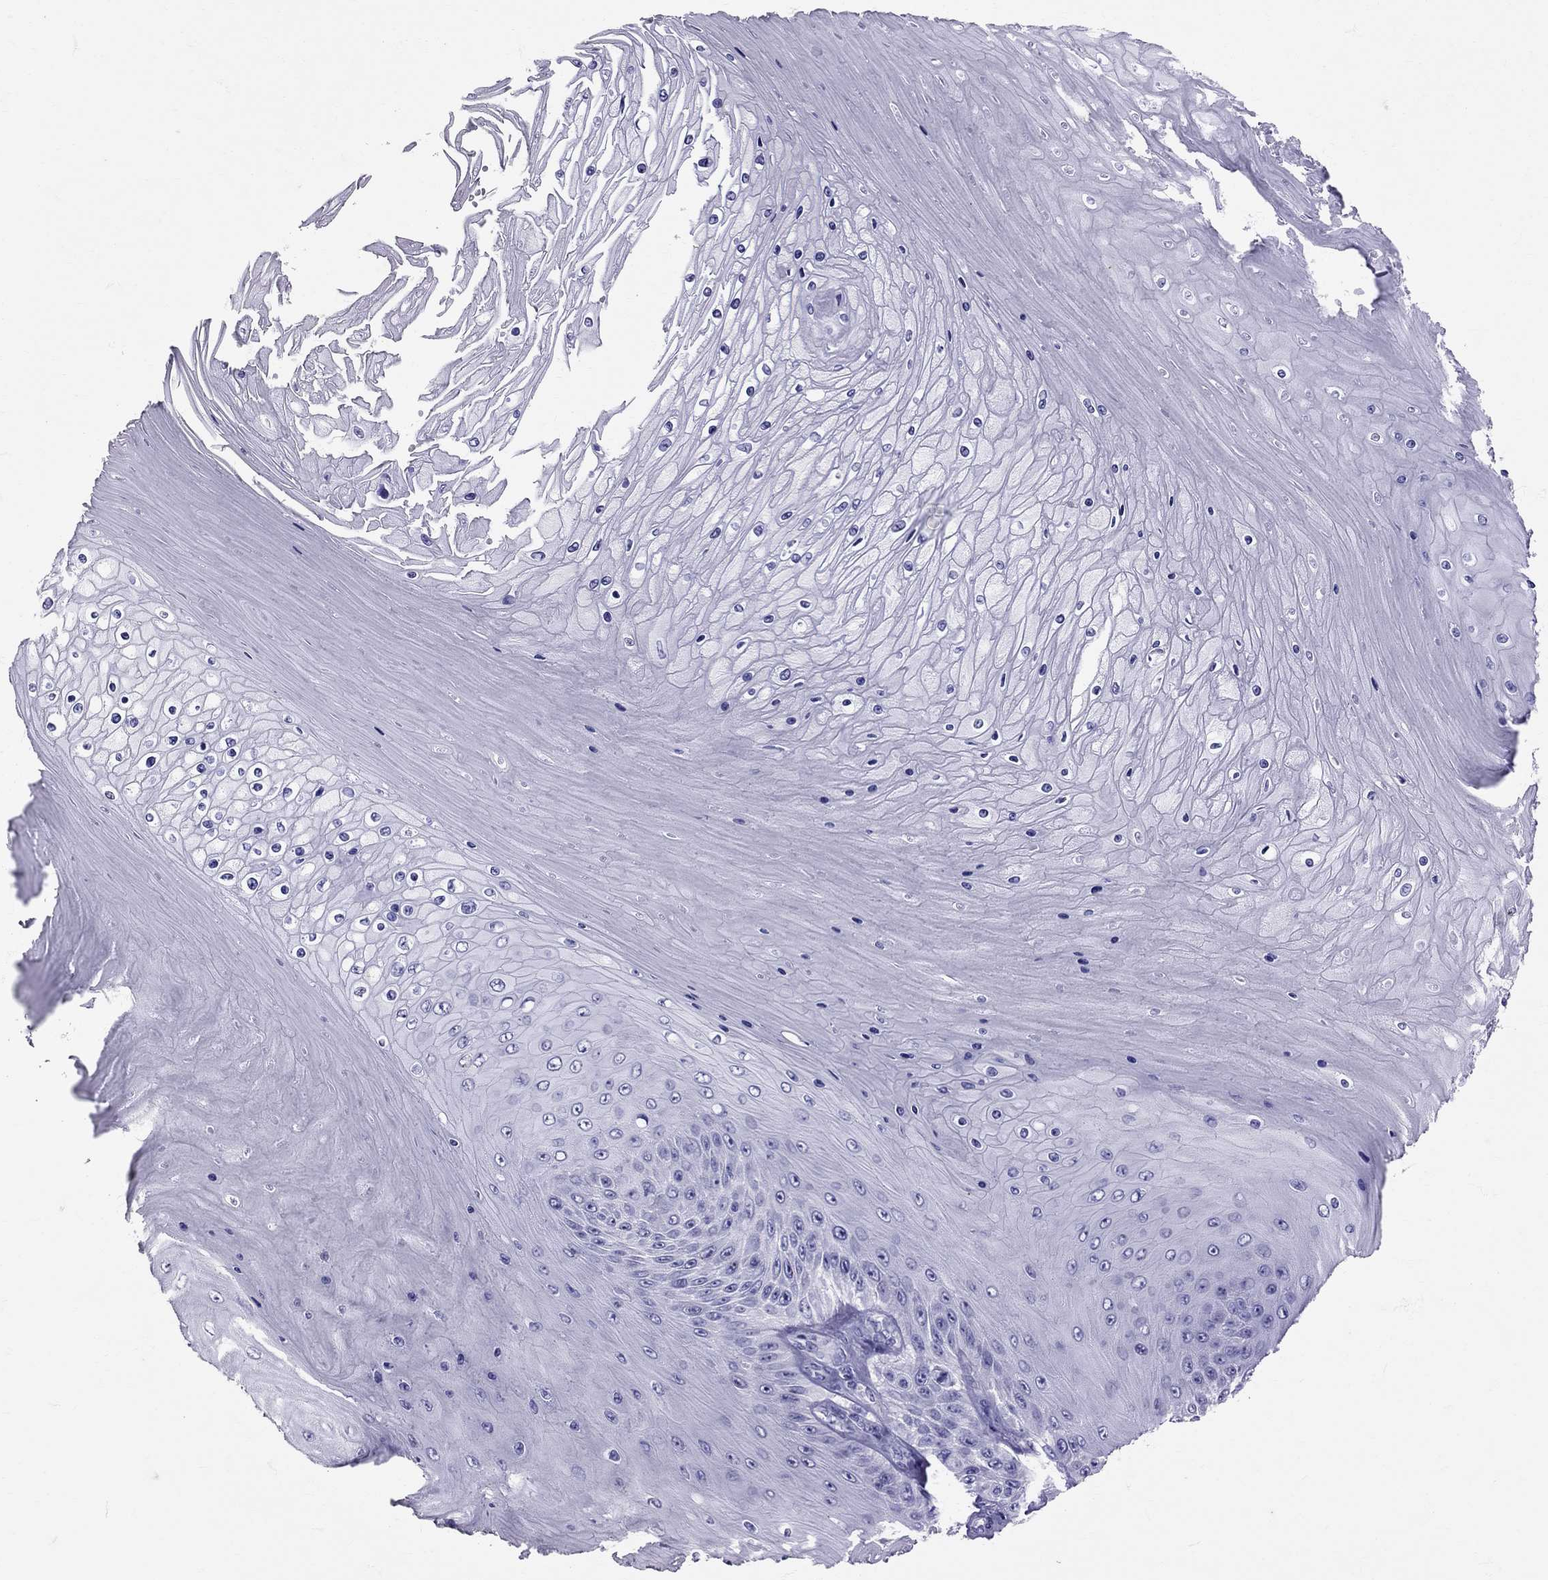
{"staining": {"intensity": "negative", "quantity": "none", "location": "none"}, "tissue": "skin cancer", "cell_type": "Tumor cells", "image_type": "cancer", "snomed": [{"axis": "morphology", "description": "Squamous cell carcinoma, NOS"}, {"axis": "topography", "description": "Skin"}], "caption": "The immunohistochemistry (IHC) photomicrograph has no significant staining in tumor cells of skin cancer tissue.", "gene": "AVP", "patient": {"sex": "male", "age": 62}}